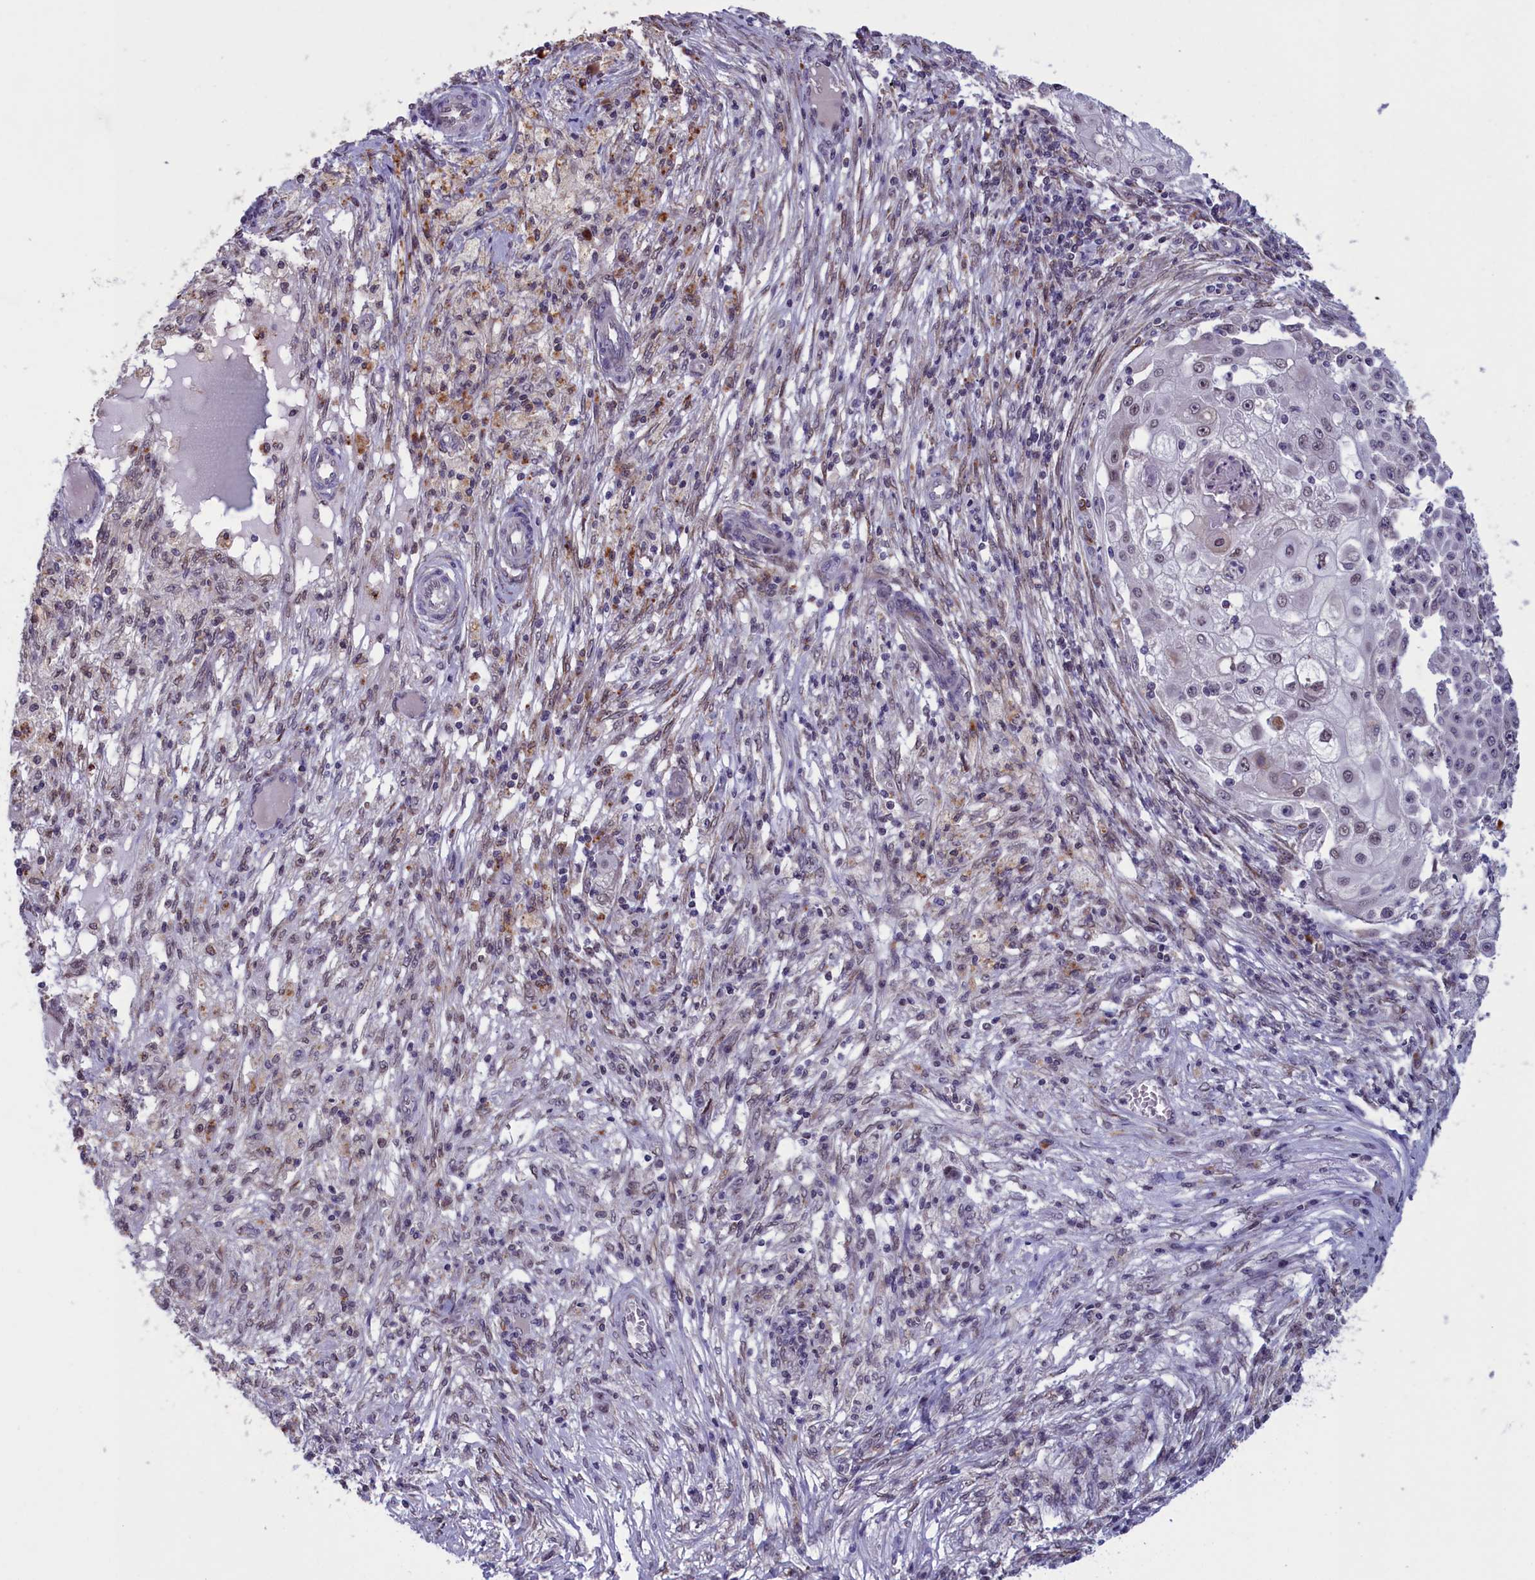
{"staining": {"intensity": "weak", "quantity": "25%-75%", "location": "nuclear"}, "tissue": "ovarian cancer", "cell_type": "Tumor cells", "image_type": "cancer", "snomed": [{"axis": "morphology", "description": "Carcinoma, endometroid"}, {"axis": "topography", "description": "Ovary"}], "caption": "Weak nuclear expression is appreciated in about 25%-75% of tumor cells in endometroid carcinoma (ovarian). Using DAB (3,3'-diaminobenzidine) (brown) and hematoxylin (blue) stains, captured at high magnification using brightfield microscopy.", "gene": "PARS2", "patient": {"sex": "female", "age": 42}}